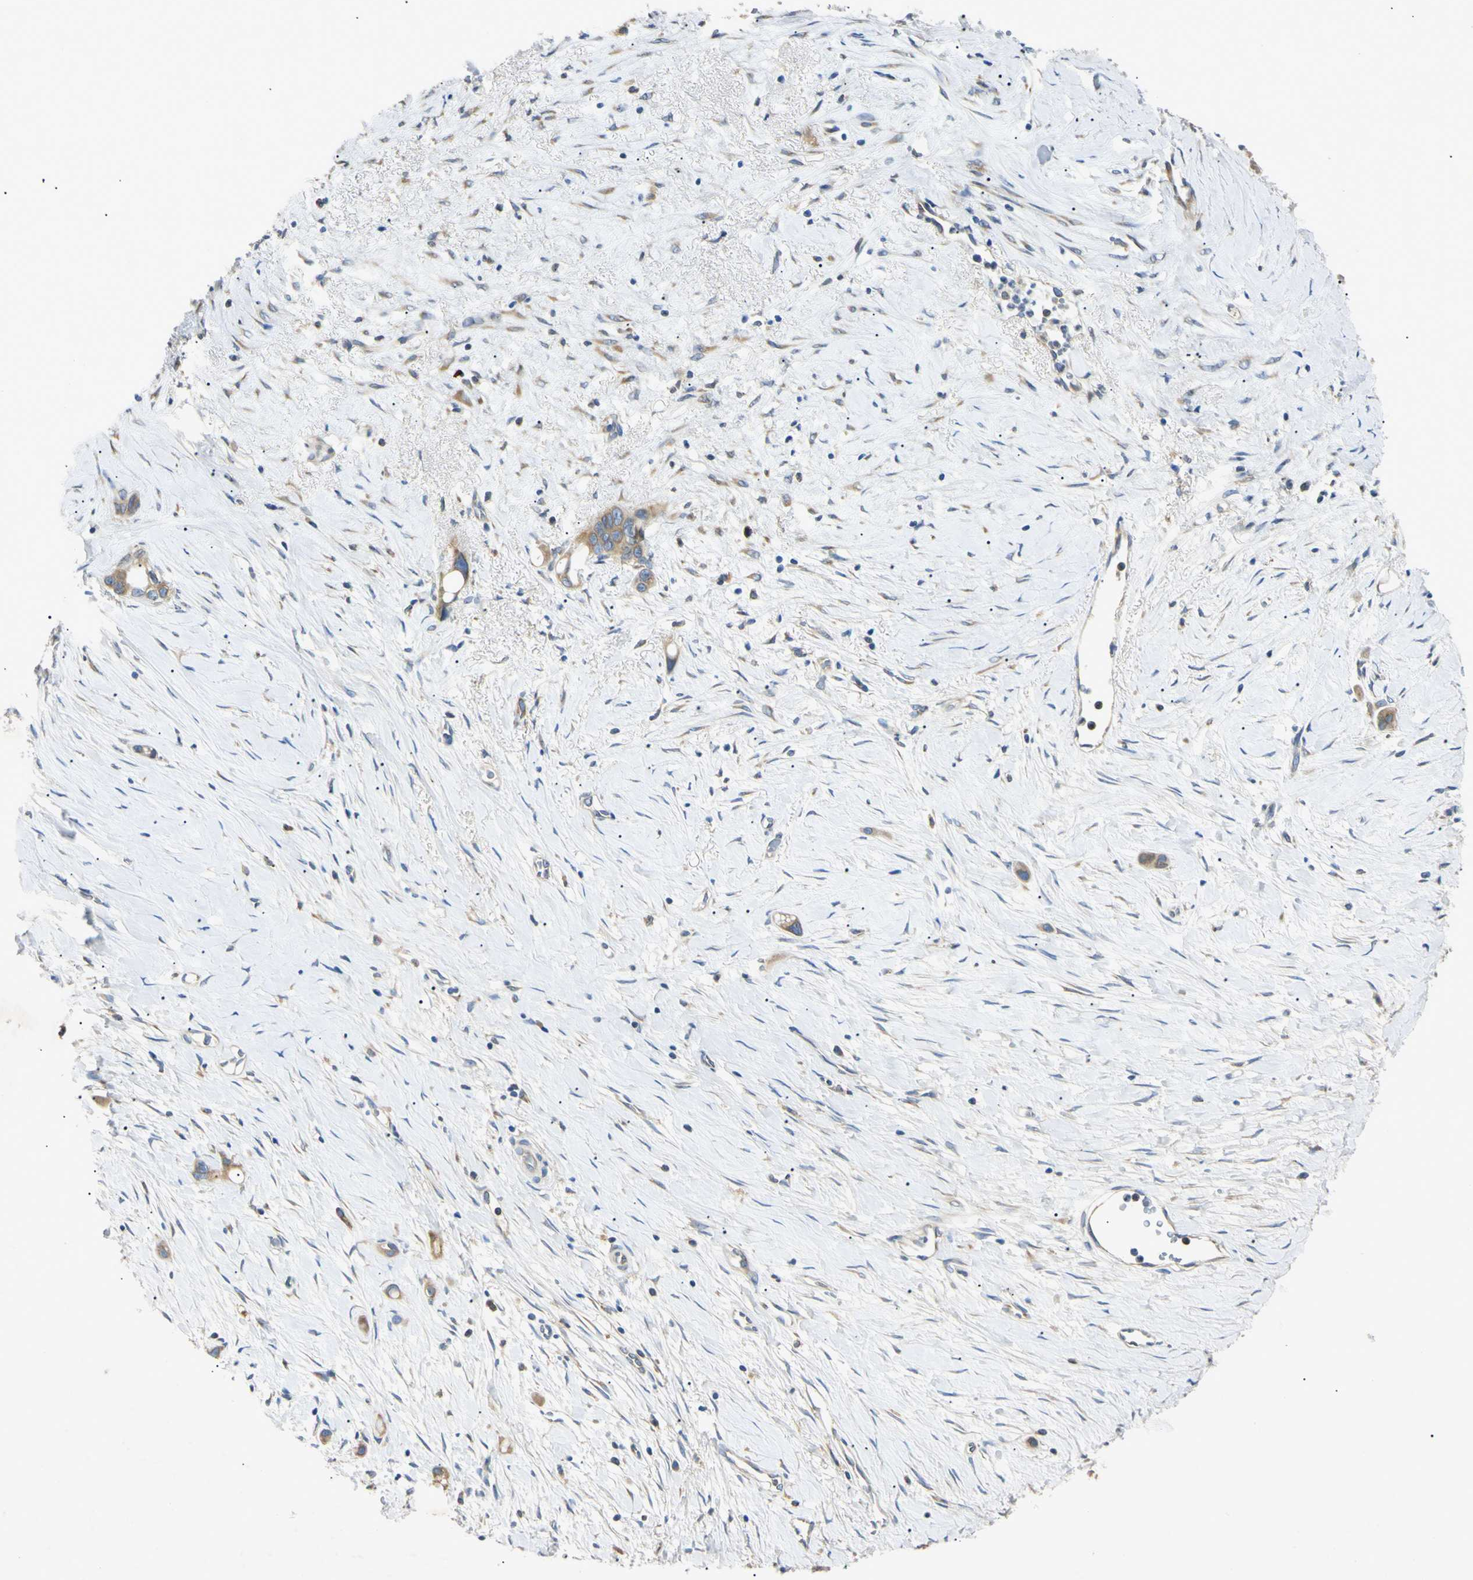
{"staining": {"intensity": "moderate", "quantity": ">75%", "location": "cytoplasmic/membranous"}, "tissue": "liver cancer", "cell_type": "Tumor cells", "image_type": "cancer", "snomed": [{"axis": "morphology", "description": "Cholangiocarcinoma"}, {"axis": "topography", "description": "Liver"}], "caption": "A photomicrograph of liver cancer (cholangiocarcinoma) stained for a protein exhibits moderate cytoplasmic/membranous brown staining in tumor cells.", "gene": "DNAJB12", "patient": {"sex": "female", "age": 65}}